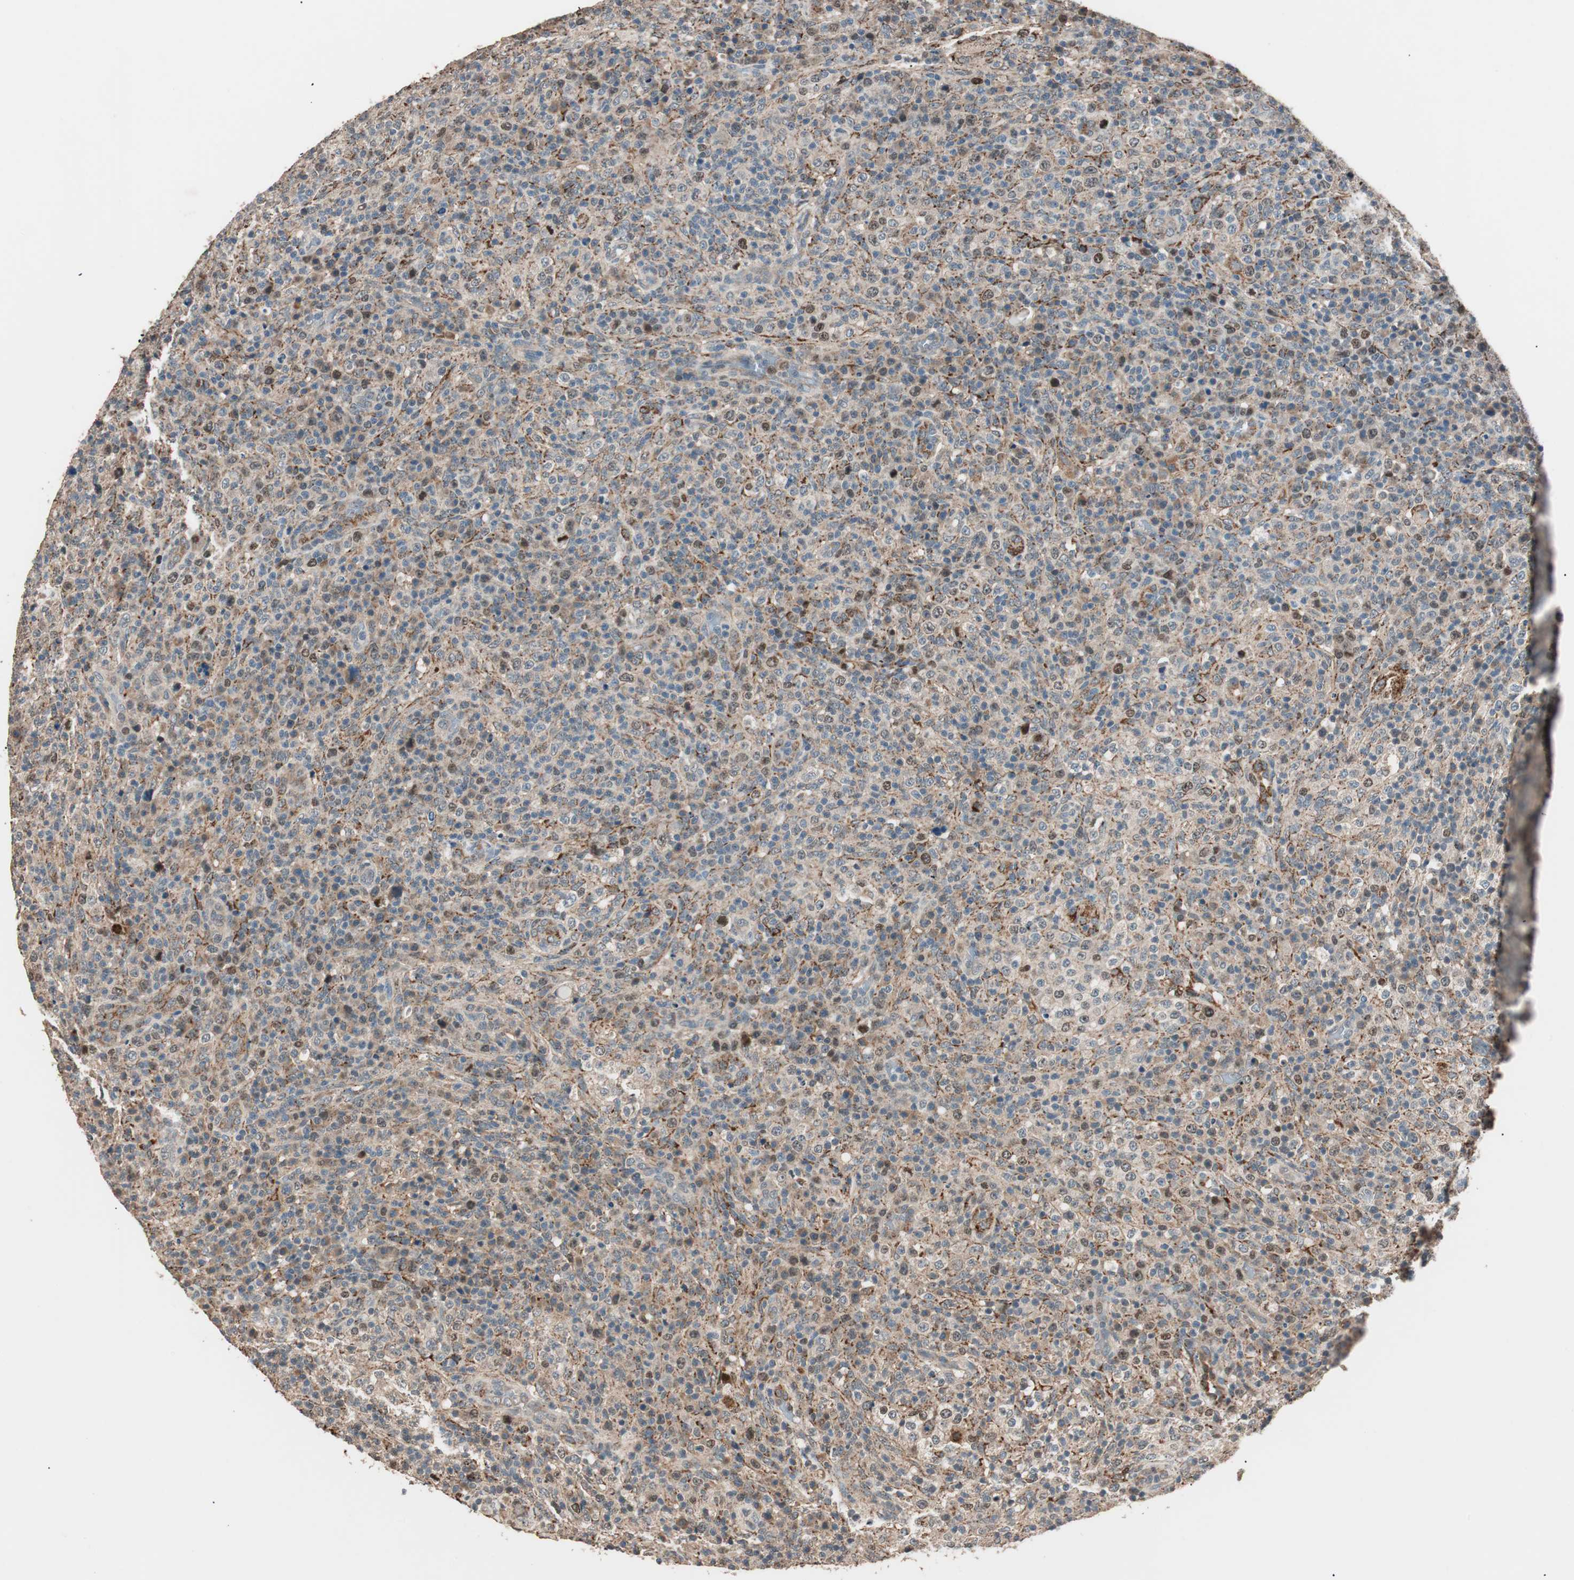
{"staining": {"intensity": "moderate", "quantity": "25%-75%", "location": "cytoplasmic/membranous,nuclear"}, "tissue": "lymphoma", "cell_type": "Tumor cells", "image_type": "cancer", "snomed": [{"axis": "morphology", "description": "Malignant lymphoma, non-Hodgkin's type, High grade"}, {"axis": "topography", "description": "Lymph node"}], "caption": "Tumor cells demonstrate medium levels of moderate cytoplasmic/membranous and nuclear positivity in approximately 25%-75% of cells in lymphoma. (IHC, brightfield microscopy, high magnification).", "gene": "NFRKB", "patient": {"sex": "female", "age": 76}}